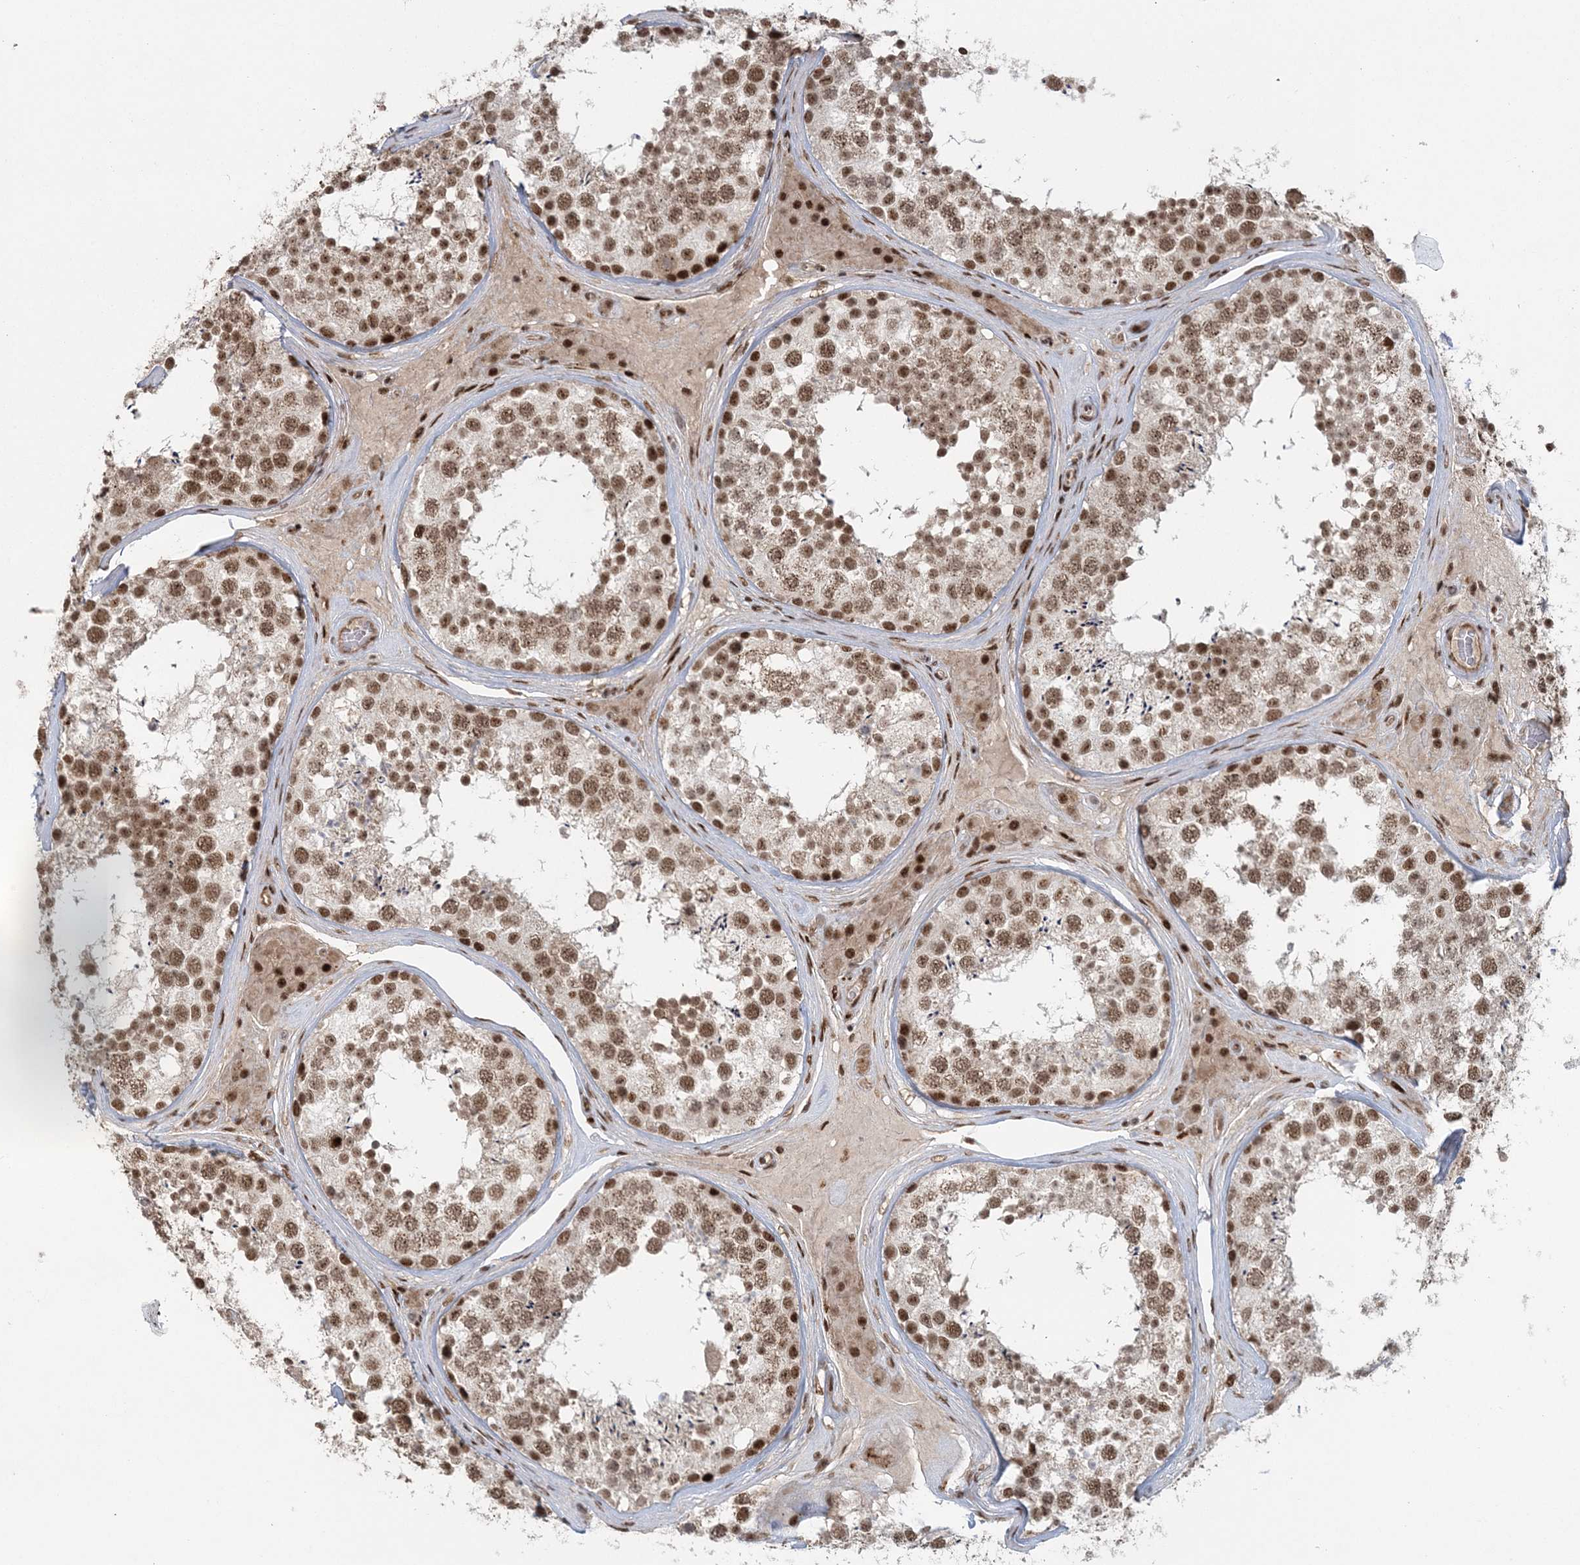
{"staining": {"intensity": "moderate", "quantity": ">75%", "location": "nuclear"}, "tissue": "testis", "cell_type": "Cells in seminiferous ducts", "image_type": "normal", "snomed": [{"axis": "morphology", "description": "Normal tissue, NOS"}, {"axis": "topography", "description": "Testis"}], "caption": "Testis stained for a protein (brown) displays moderate nuclear positive staining in approximately >75% of cells in seminiferous ducts.", "gene": "CWC22", "patient": {"sex": "male", "age": 46}}